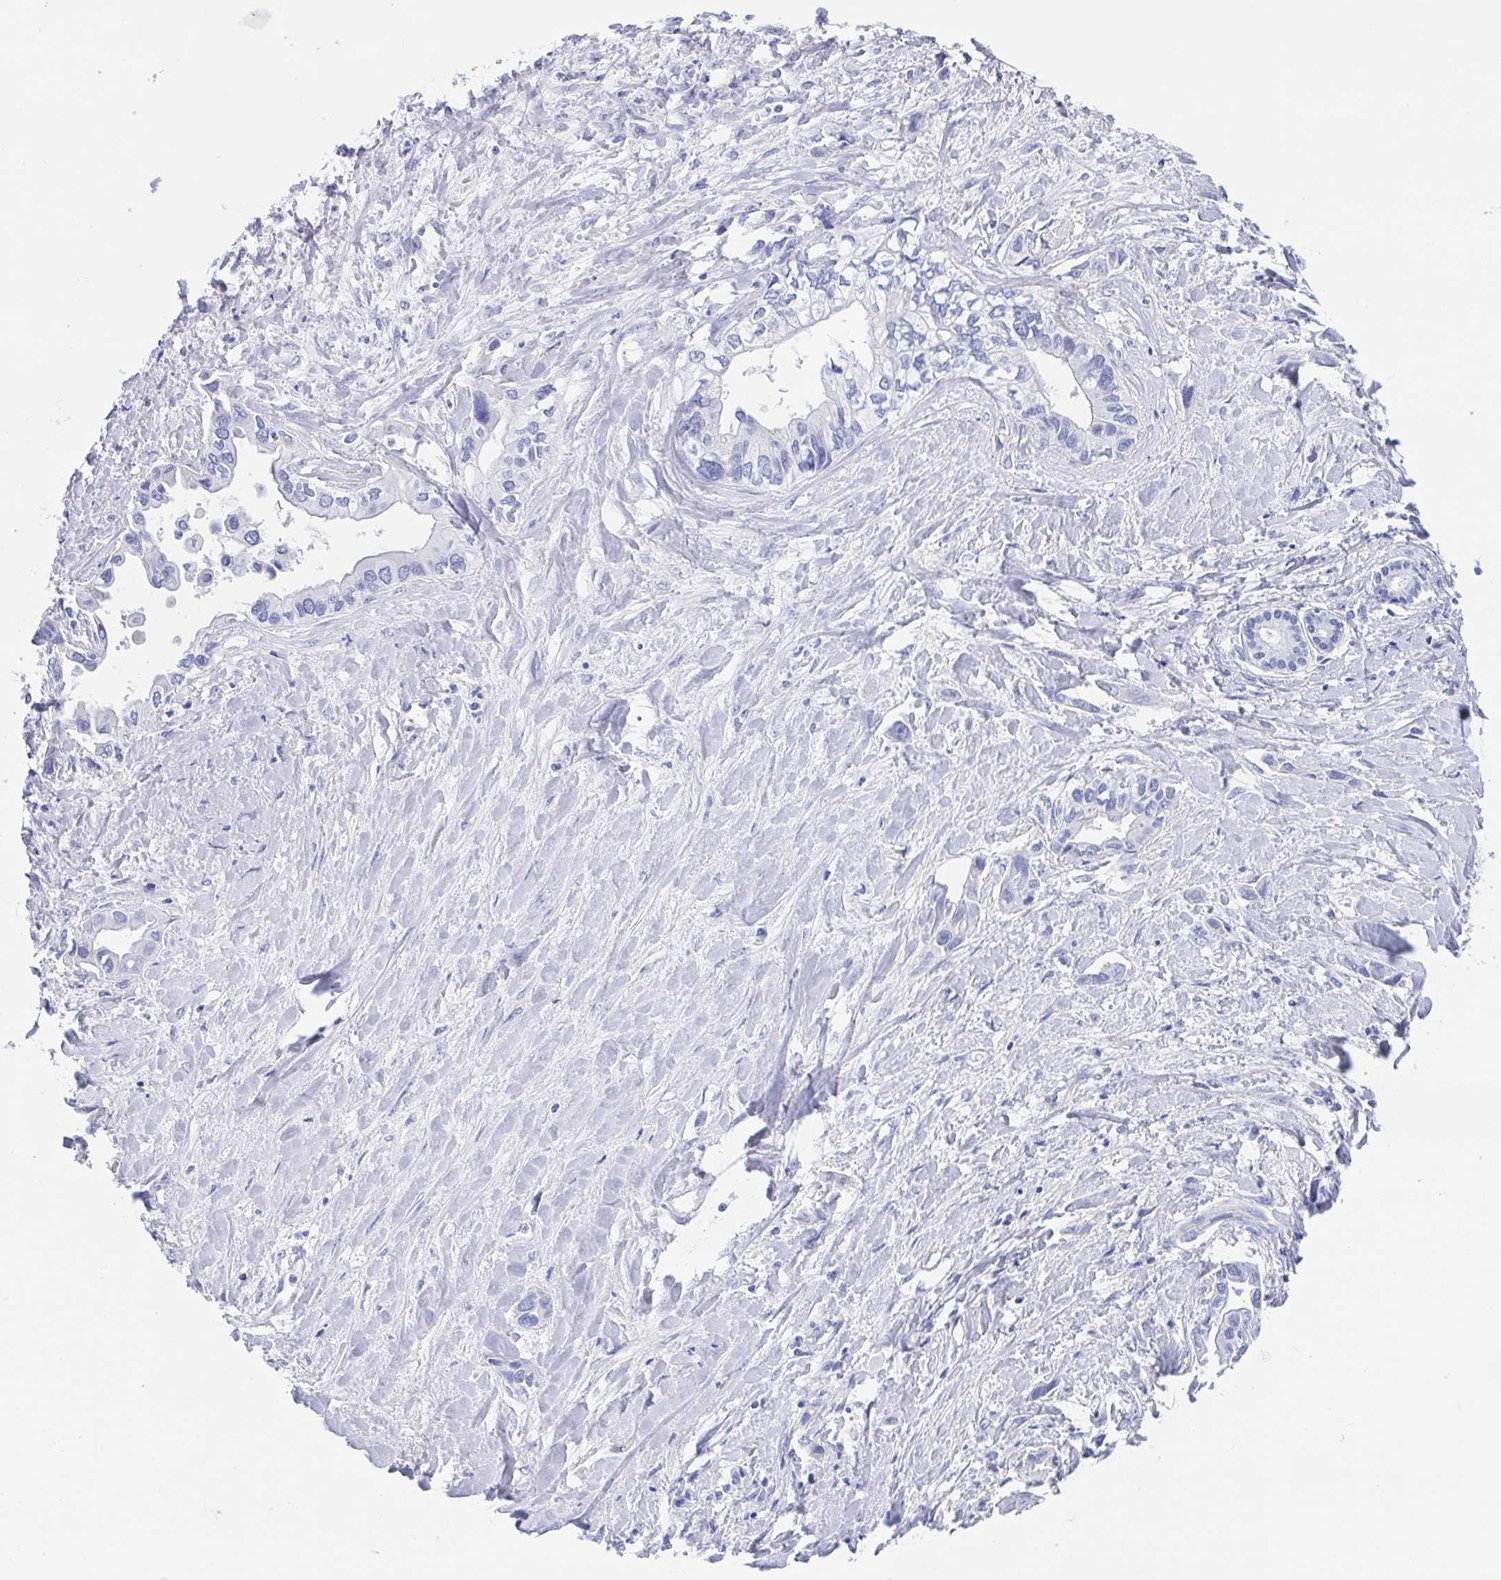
{"staining": {"intensity": "negative", "quantity": "none", "location": "none"}, "tissue": "liver cancer", "cell_type": "Tumor cells", "image_type": "cancer", "snomed": [{"axis": "morphology", "description": "Cholangiocarcinoma"}, {"axis": "topography", "description": "Liver"}], "caption": "Immunohistochemical staining of human liver cancer shows no significant staining in tumor cells.", "gene": "MUCL3", "patient": {"sex": "female", "age": 64}}